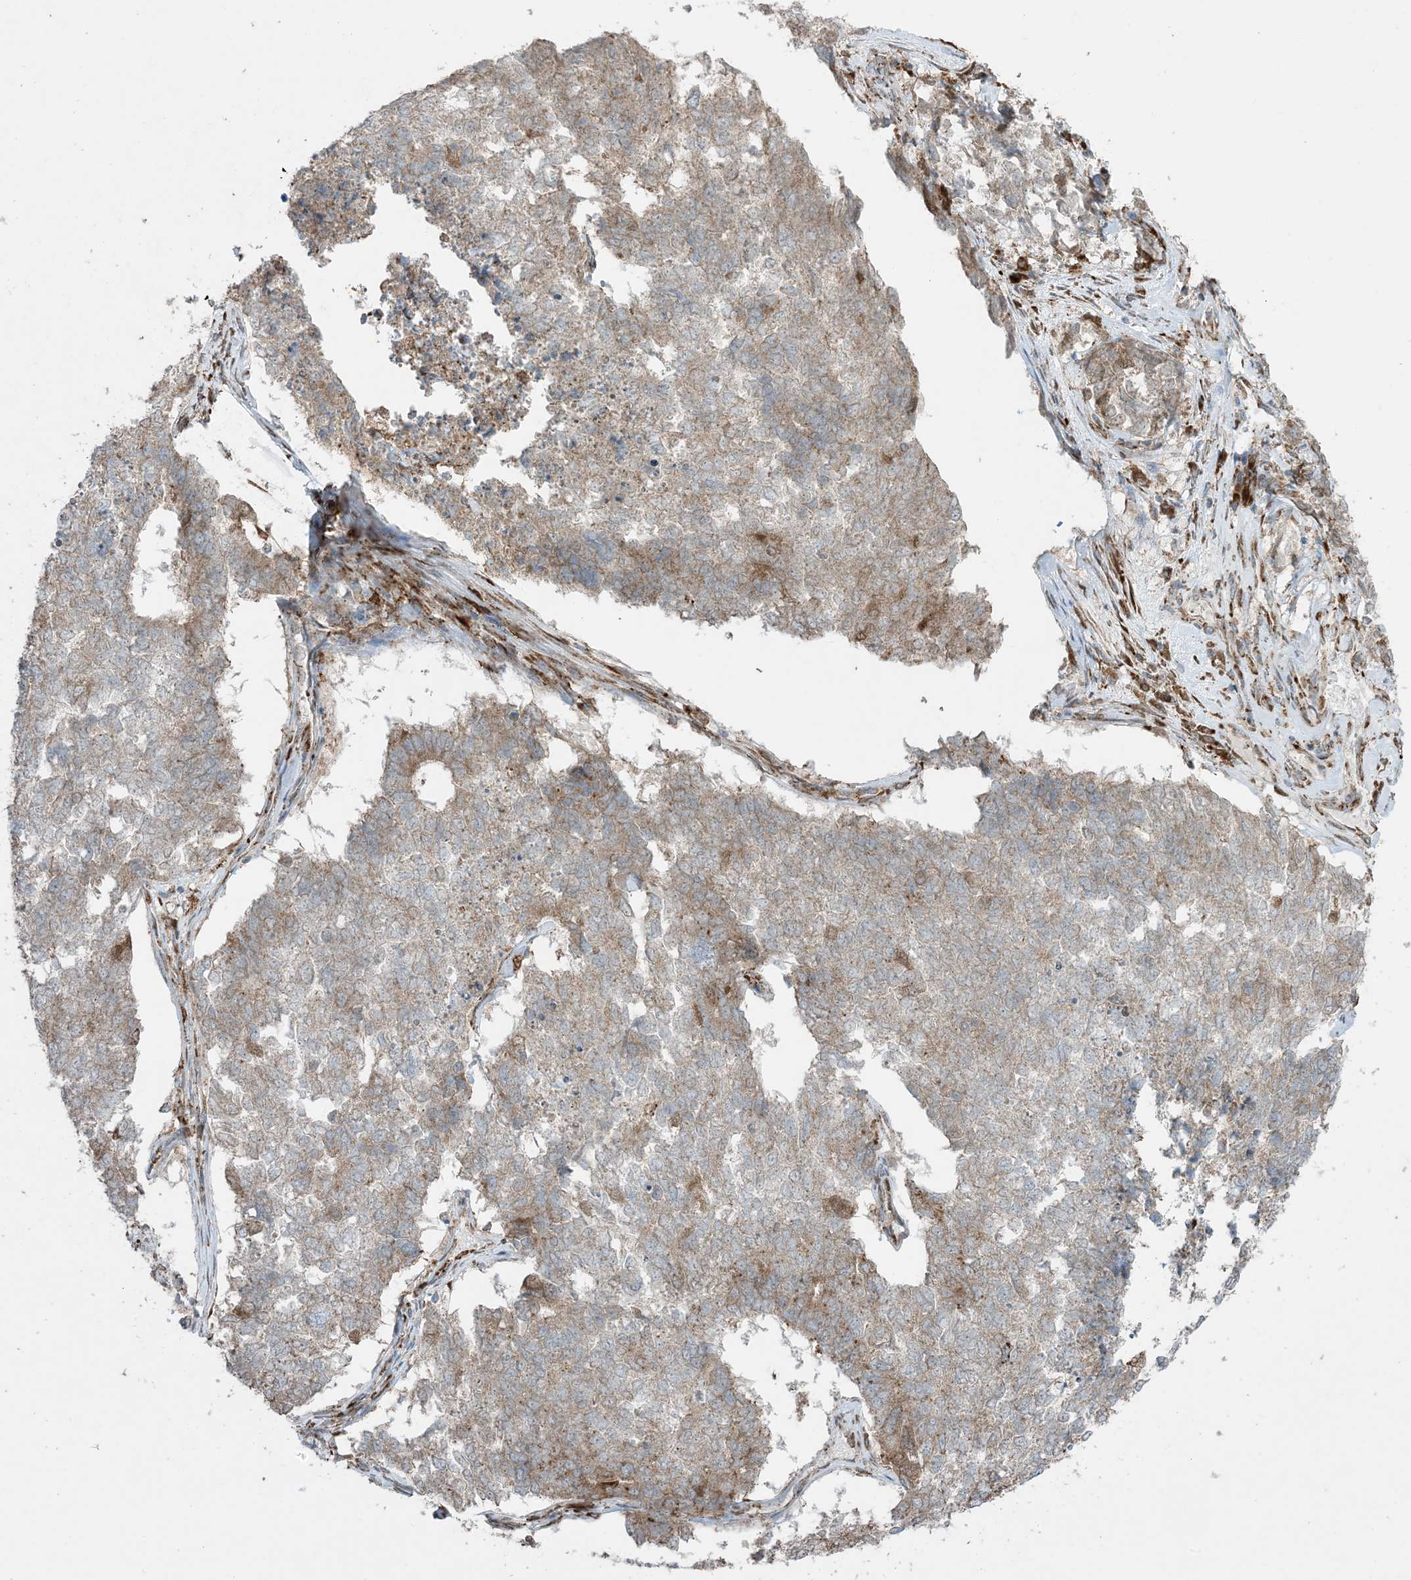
{"staining": {"intensity": "weak", "quantity": "25%-75%", "location": "cytoplasmic/membranous"}, "tissue": "cervical cancer", "cell_type": "Tumor cells", "image_type": "cancer", "snomed": [{"axis": "morphology", "description": "Squamous cell carcinoma, NOS"}, {"axis": "topography", "description": "Cervix"}], "caption": "Protein staining by IHC reveals weak cytoplasmic/membranous staining in about 25%-75% of tumor cells in squamous cell carcinoma (cervical).", "gene": "ODC1", "patient": {"sex": "female", "age": 63}}